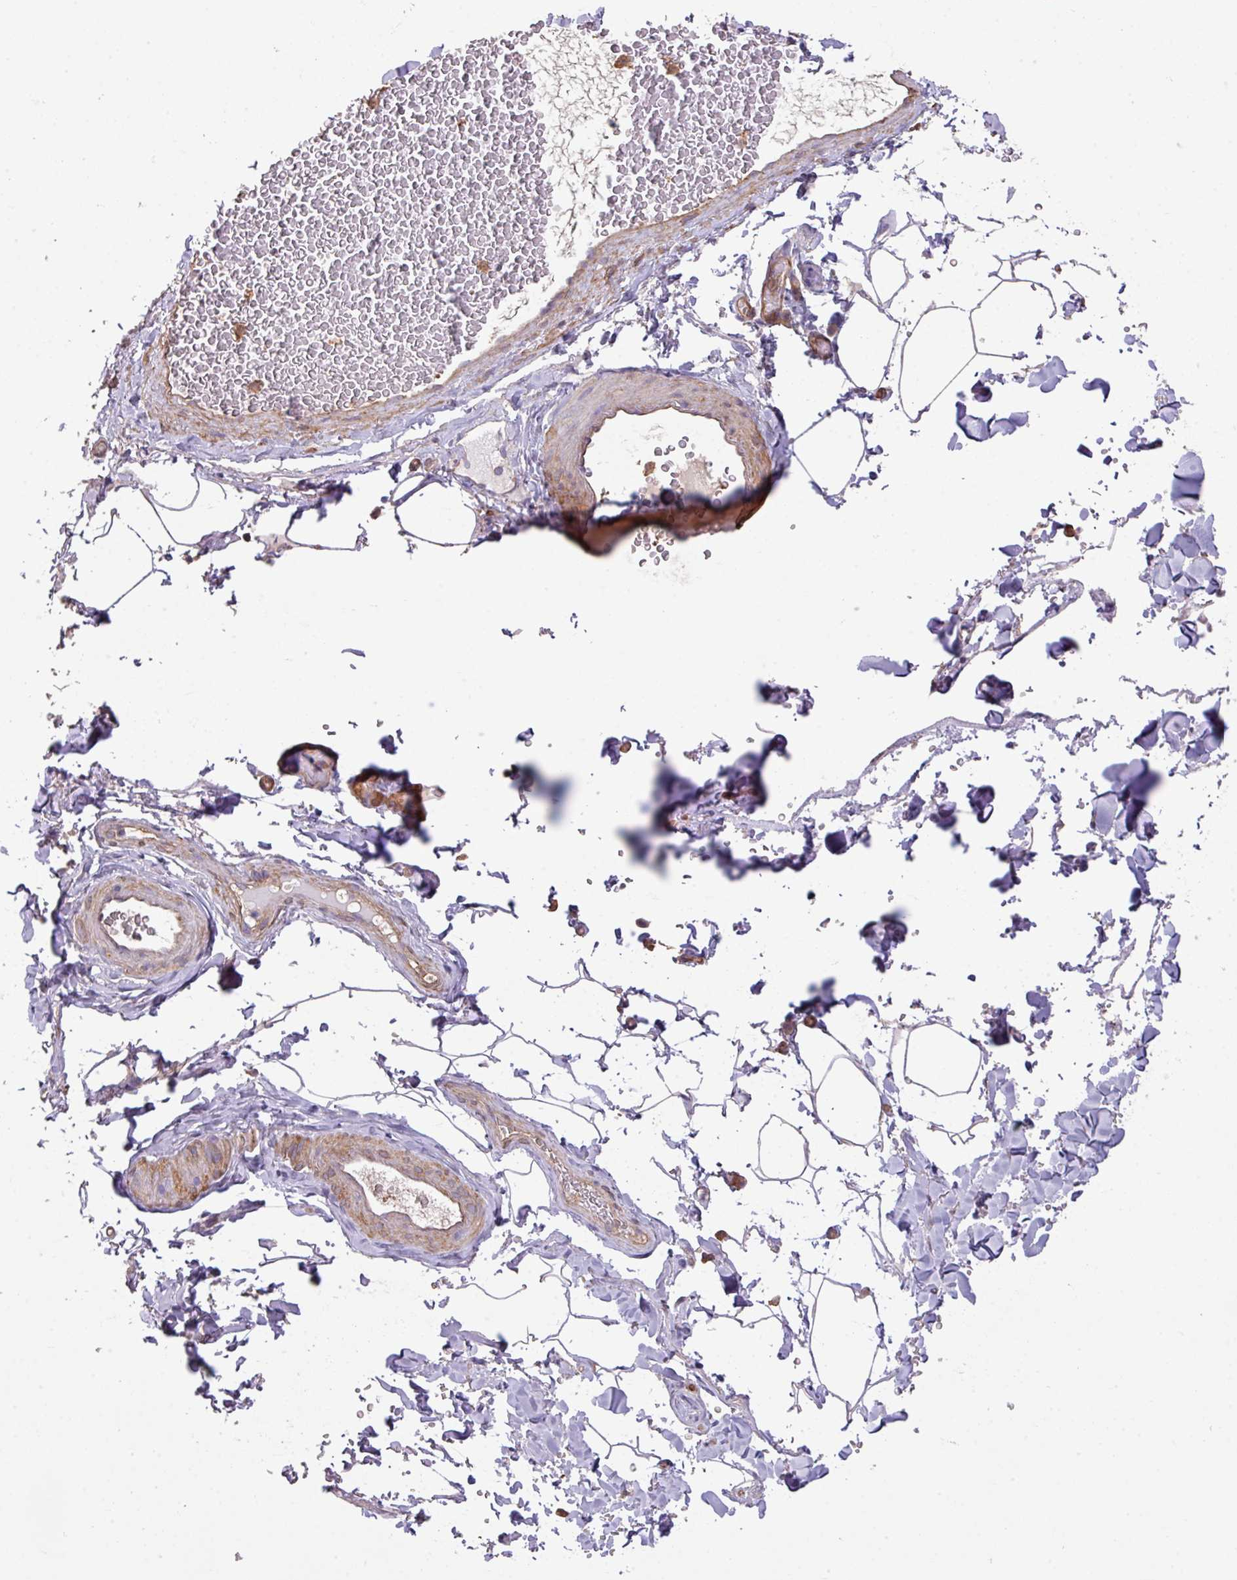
{"staining": {"intensity": "negative", "quantity": "none", "location": "none"}, "tissue": "adipose tissue", "cell_type": "Adipocytes", "image_type": "normal", "snomed": [{"axis": "morphology", "description": "Normal tissue, NOS"}, {"axis": "topography", "description": "Rectum"}, {"axis": "topography", "description": "Peripheral nerve tissue"}], "caption": "An image of adipose tissue stained for a protein displays no brown staining in adipocytes. (Immunohistochemistry, brightfield microscopy, high magnification).", "gene": "CALML4", "patient": {"sex": "female", "age": 69}}